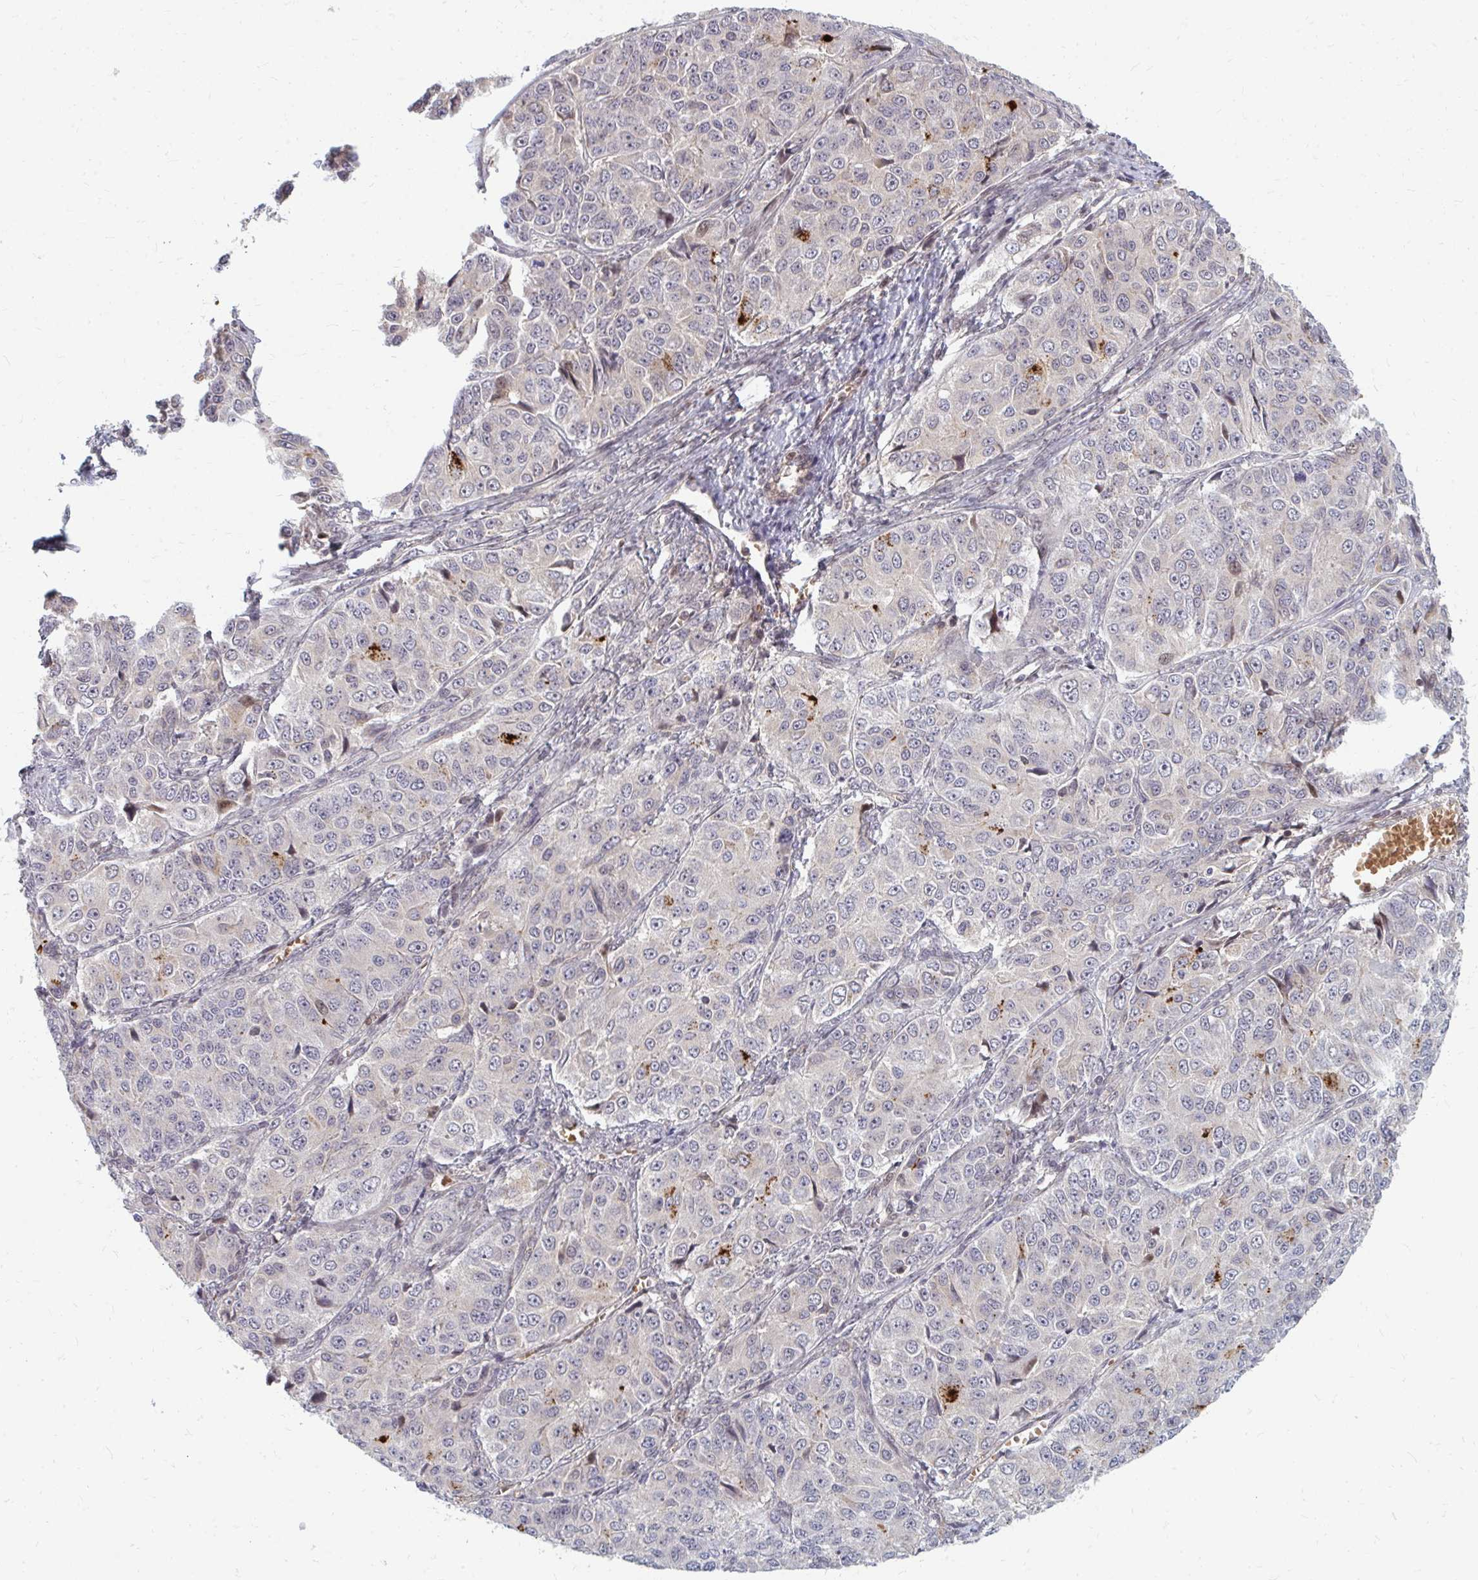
{"staining": {"intensity": "negative", "quantity": "none", "location": "none"}, "tissue": "ovarian cancer", "cell_type": "Tumor cells", "image_type": "cancer", "snomed": [{"axis": "morphology", "description": "Carcinoma, endometroid"}, {"axis": "topography", "description": "Ovary"}], "caption": "Tumor cells are negative for protein expression in human ovarian endometroid carcinoma.", "gene": "ZNF285", "patient": {"sex": "female", "age": 51}}